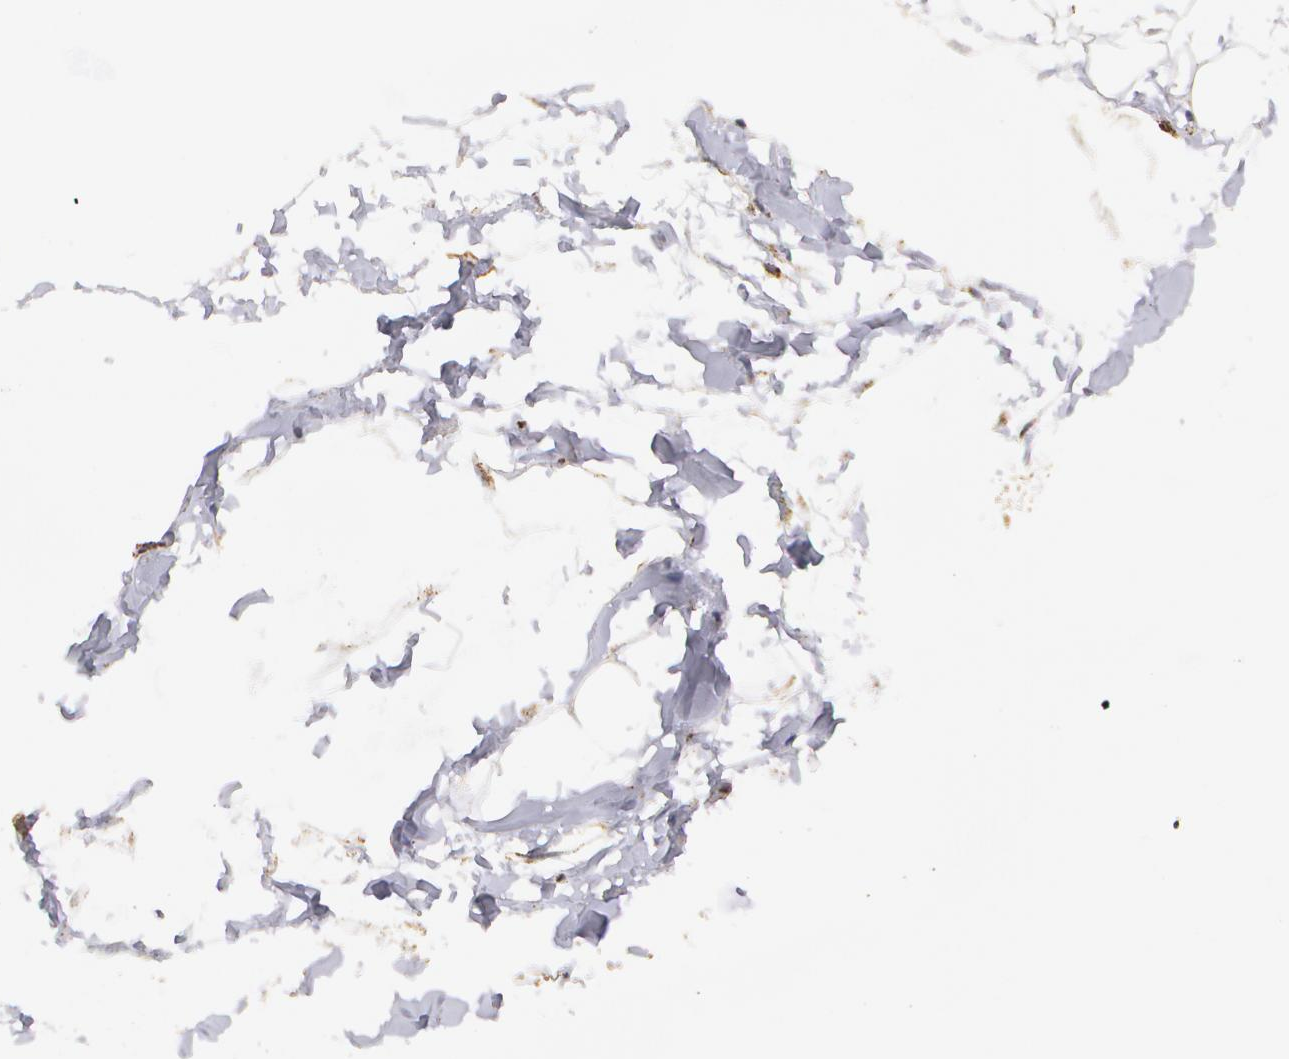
{"staining": {"intensity": "weak", "quantity": ">75%", "location": "cytoplasmic/membranous"}, "tissue": "adipose tissue", "cell_type": "Adipocytes", "image_type": "normal", "snomed": [{"axis": "morphology", "description": "Normal tissue, NOS"}, {"axis": "topography", "description": "Soft tissue"}], "caption": "High-power microscopy captured an IHC photomicrograph of normal adipose tissue, revealing weak cytoplasmic/membranous positivity in about >75% of adipocytes. The protein of interest is shown in brown color, while the nuclei are stained blue.", "gene": "HSPD1", "patient": {"sex": "male", "age": 26}}